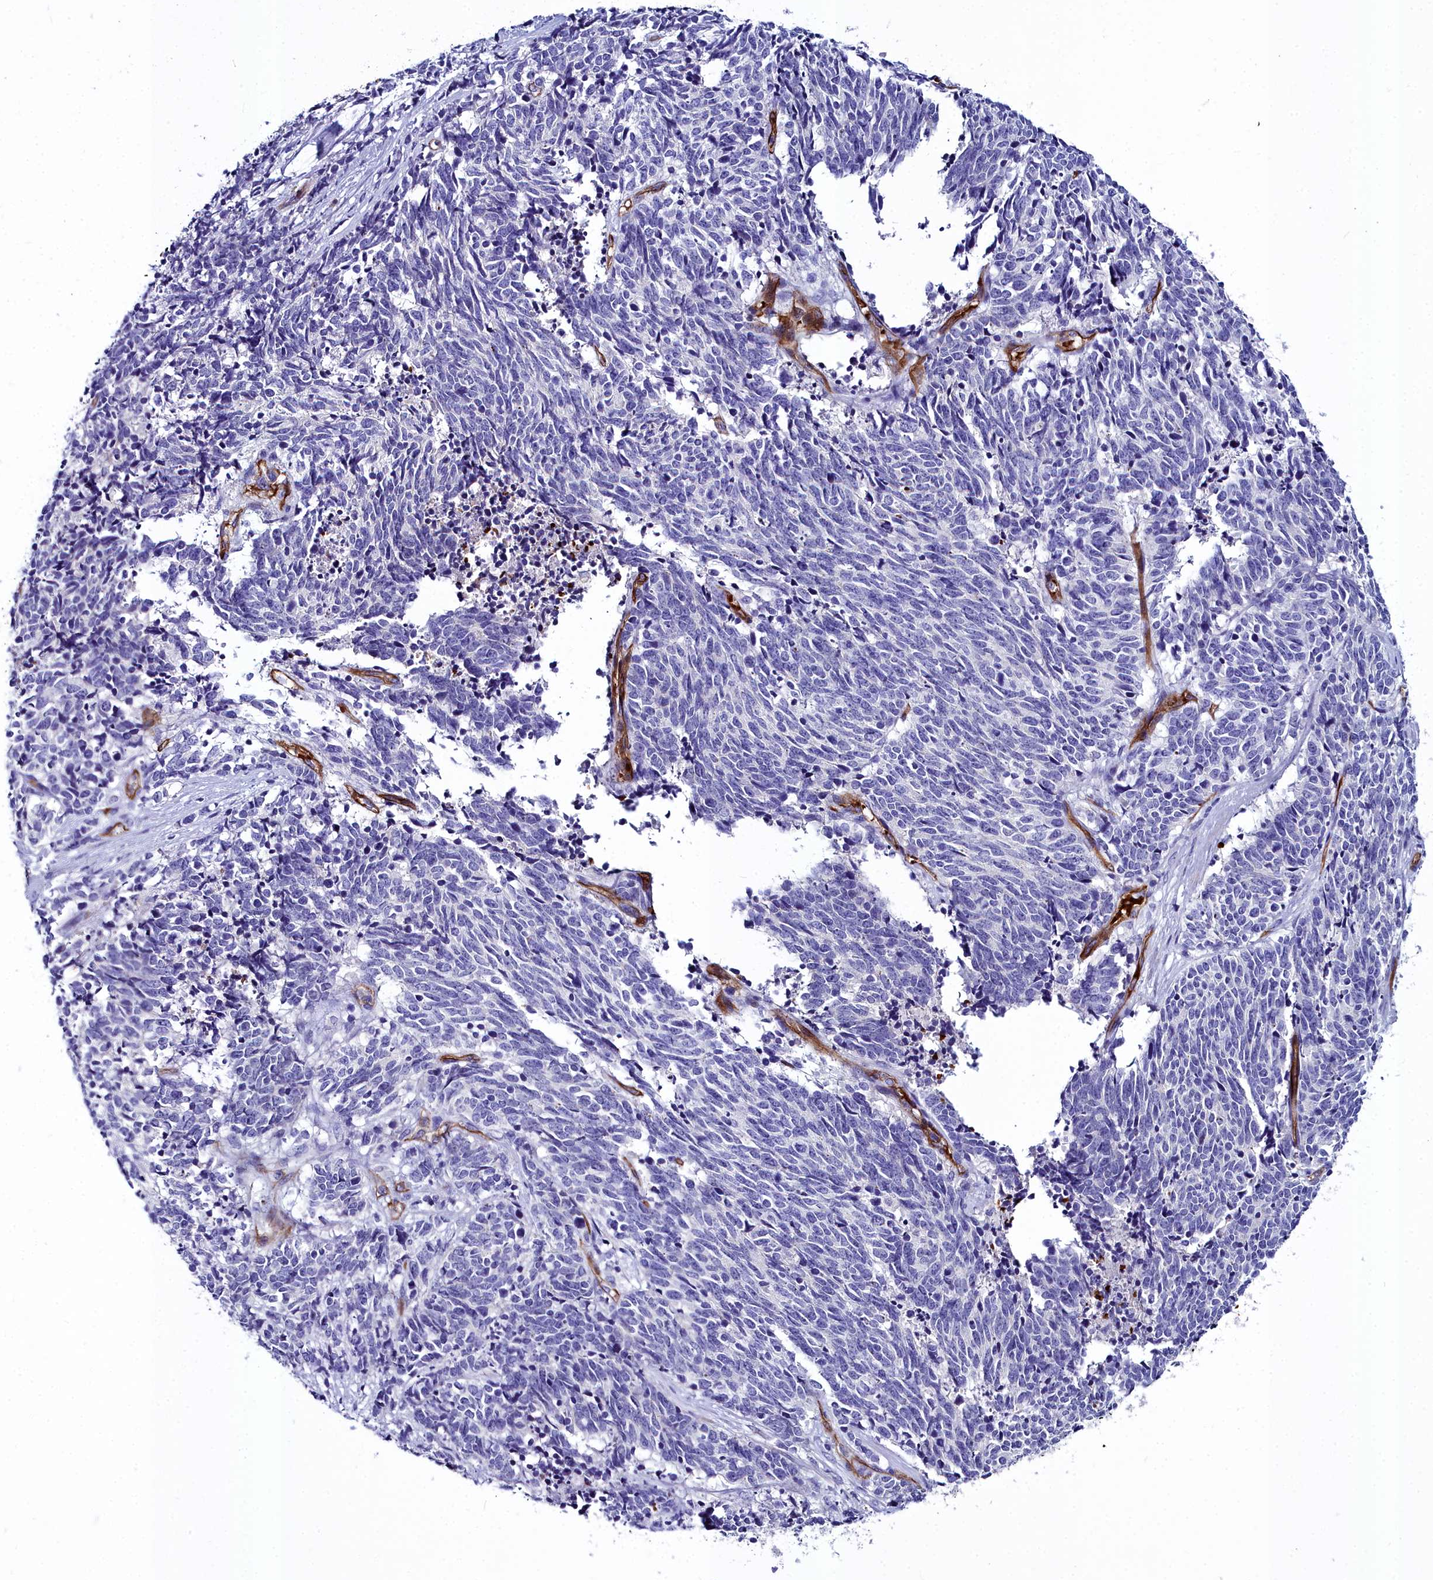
{"staining": {"intensity": "negative", "quantity": "none", "location": "none"}, "tissue": "cervical cancer", "cell_type": "Tumor cells", "image_type": "cancer", "snomed": [{"axis": "morphology", "description": "Squamous cell carcinoma, NOS"}, {"axis": "topography", "description": "Cervix"}], "caption": "High magnification brightfield microscopy of cervical cancer (squamous cell carcinoma) stained with DAB (brown) and counterstained with hematoxylin (blue): tumor cells show no significant staining.", "gene": "CYP4F11", "patient": {"sex": "female", "age": 29}}